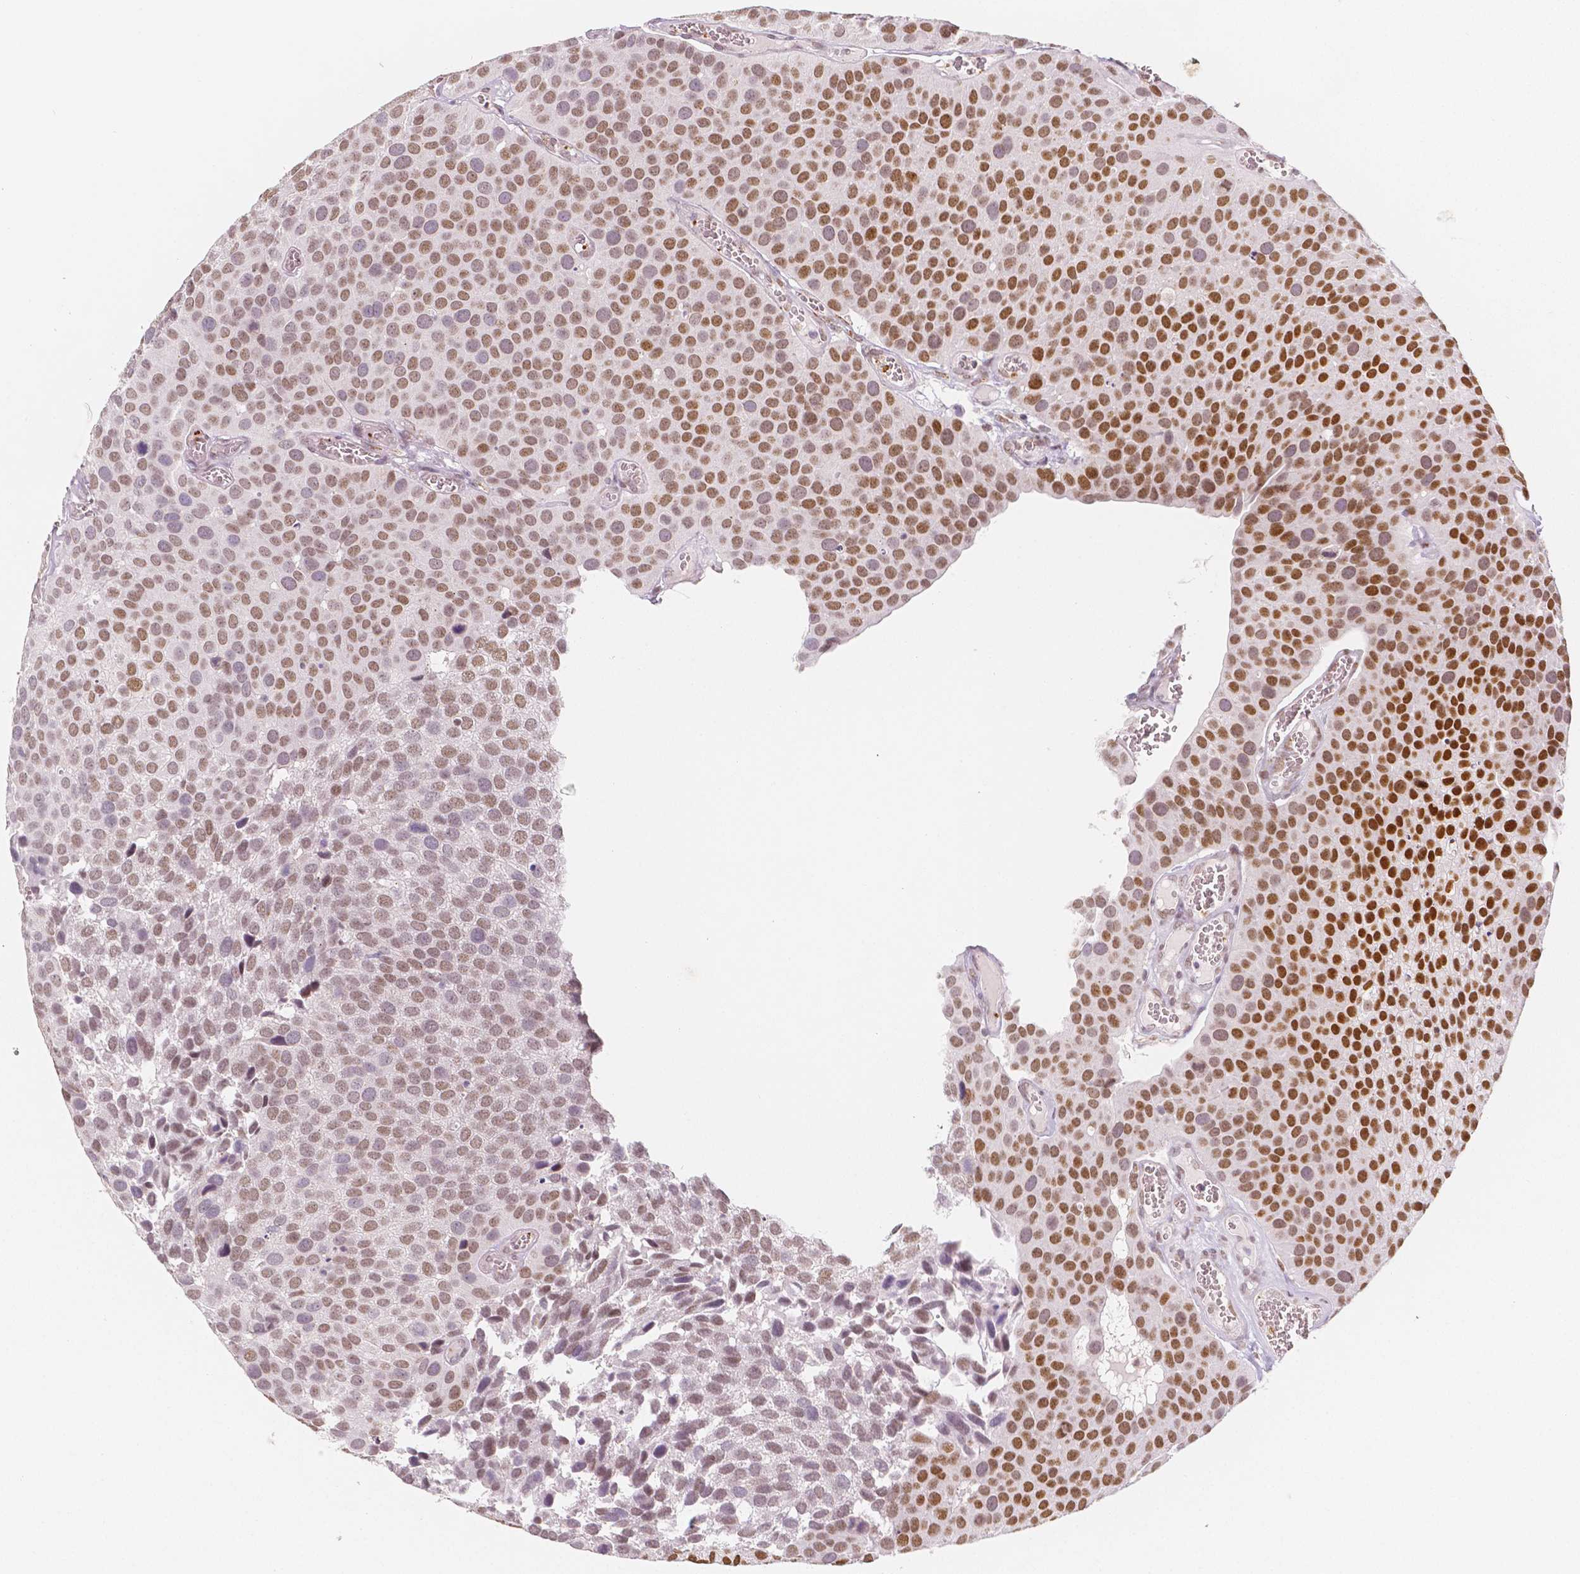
{"staining": {"intensity": "moderate", "quantity": ">75%", "location": "nuclear"}, "tissue": "urothelial cancer", "cell_type": "Tumor cells", "image_type": "cancer", "snomed": [{"axis": "morphology", "description": "Urothelial carcinoma, Low grade"}, {"axis": "topography", "description": "Urinary bladder"}], "caption": "A photomicrograph showing moderate nuclear expression in approximately >75% of tumor cells in low-grade urothelial carcinoma, as visualized by brown immunohistochemical staining.", "gene": "KDM5B", "patient": {"sex": "female", "age": 69}}